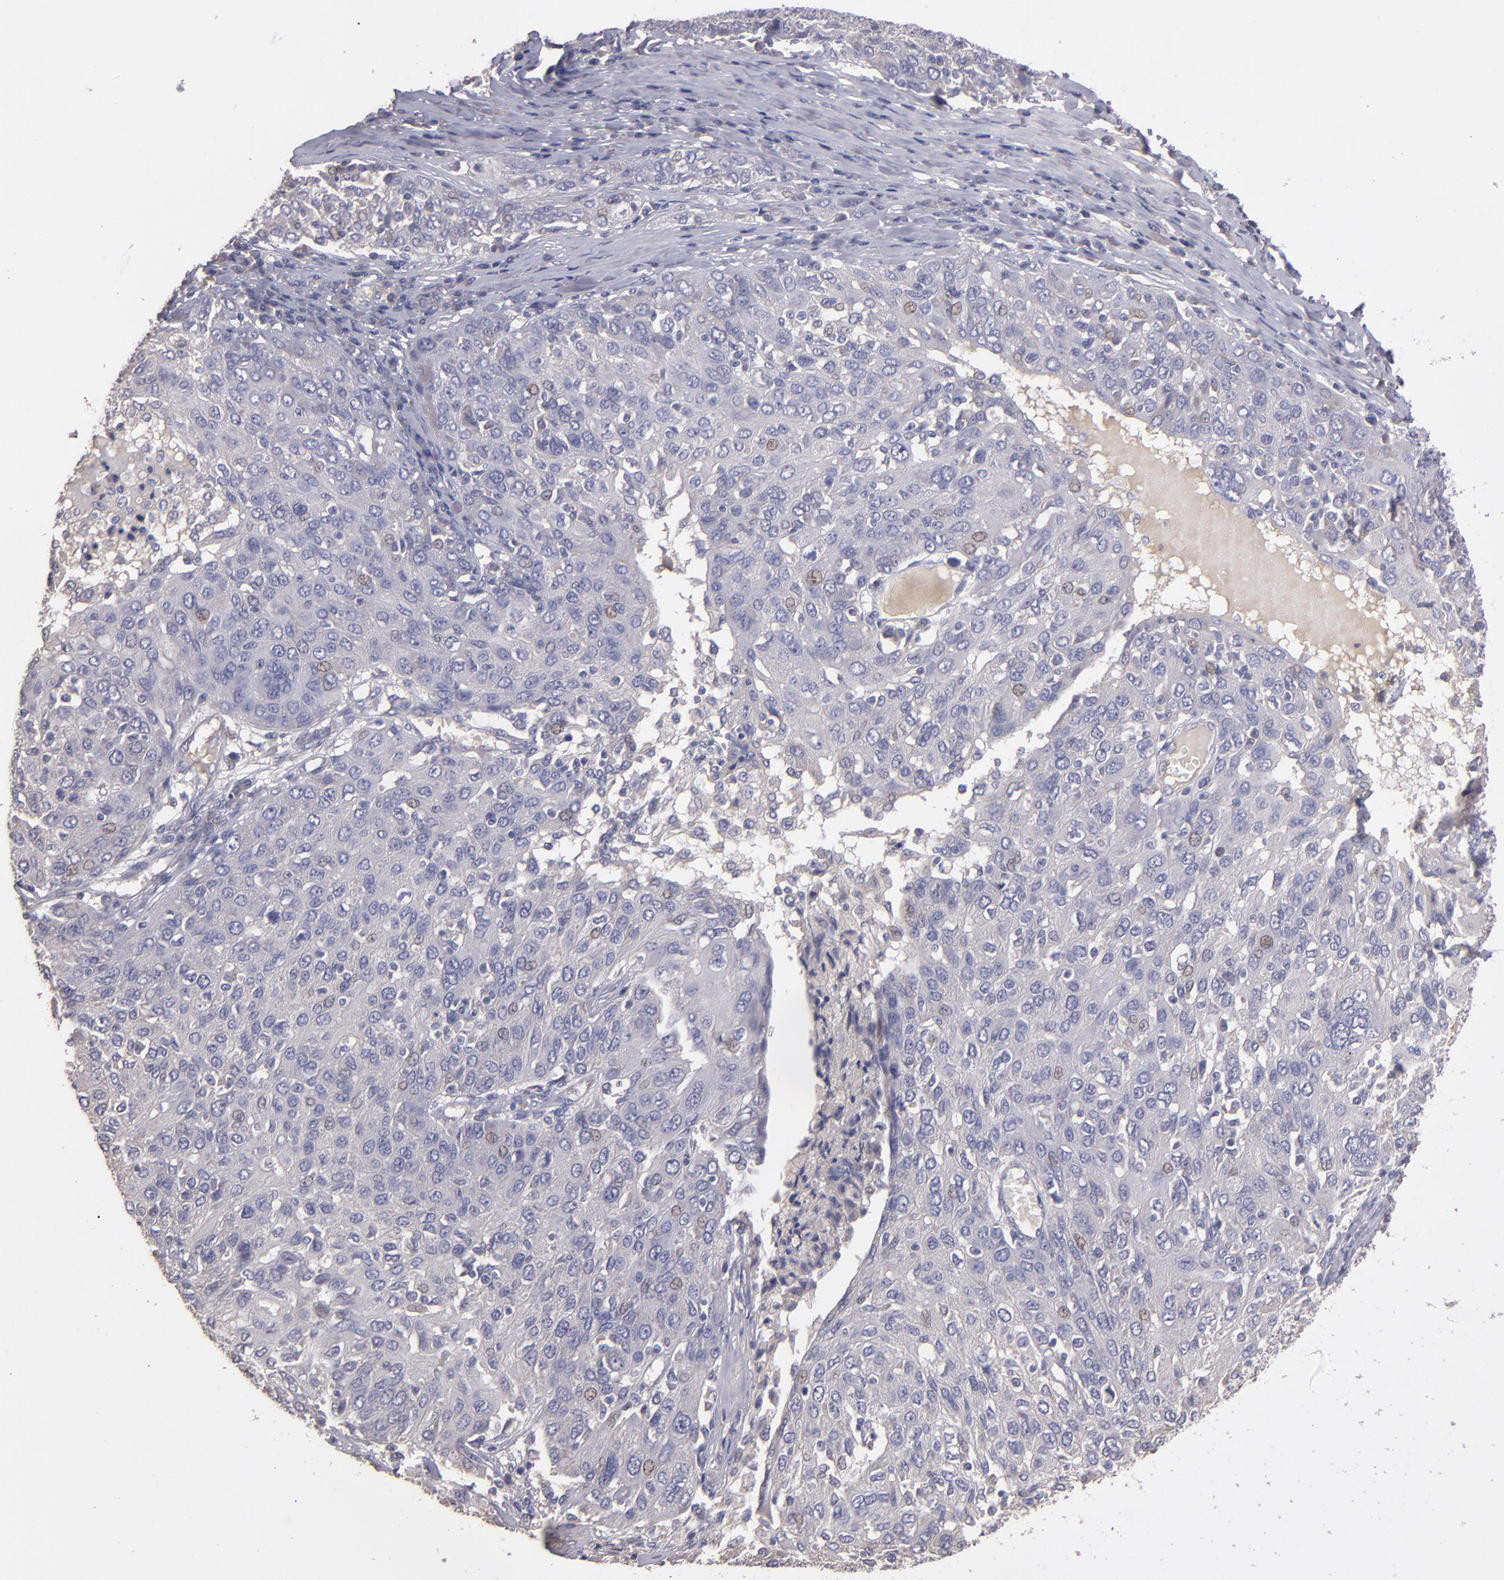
{"staining": {"intensity": "weak", "quantity": "<25%", "location": "cytoplasmic/membranous"}, "tissue": "ovarian cancer", "cell_type": "Tumor cells", "image_type": "cancer", "snomed": [{"axis": "morphology", "description": "Carcinoma, endometroid"}, {"axis": "topography", "description": "Ovary"}], "caption": "Immunohistochemistry (IHC) histopathology image of human endometroid carcinoma (ovarian) stained for a protein (brown), which shows no positivity in tumor cells.", "gene": "GNAZ", "patient": {"sex": "female", "age": 50}}